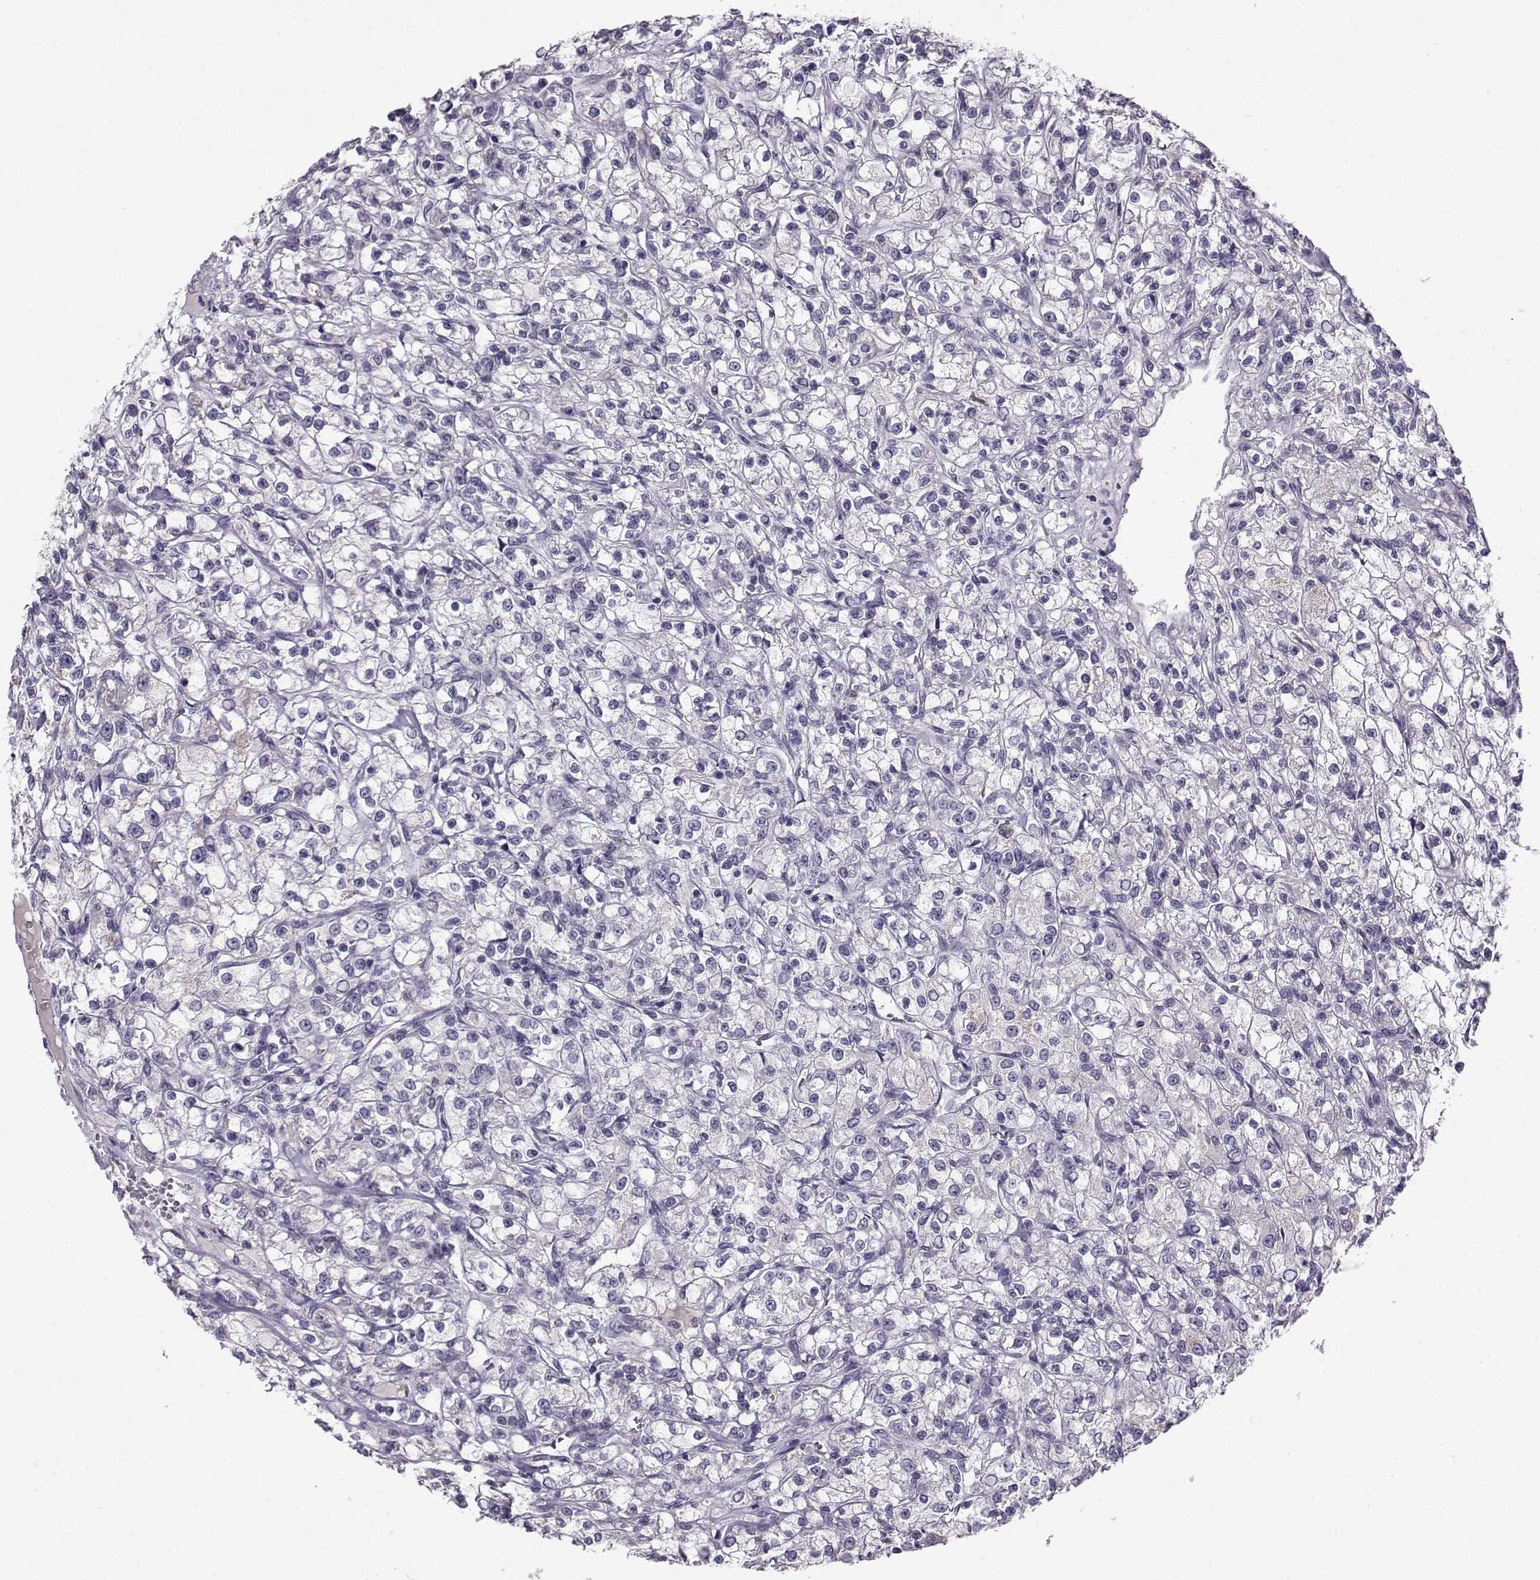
{"staining": {"intensity": "negative", "quantity": "none", "location": "none"}, "tissue": "renal cancer", "cell_type": "Tumor cells", "image_type": "cancer", "snomed": [{"axis": "morphology", "description": "Adenocarcinoma, NOS"}, {"axis": "topography", "description": "Kidney"}], "caption": "Tumor cells show no significant protein expression in renal cancer (adenocarcinoma).", "gene": "LIN28A", "patient": {"sex": "female", "age": 59}}